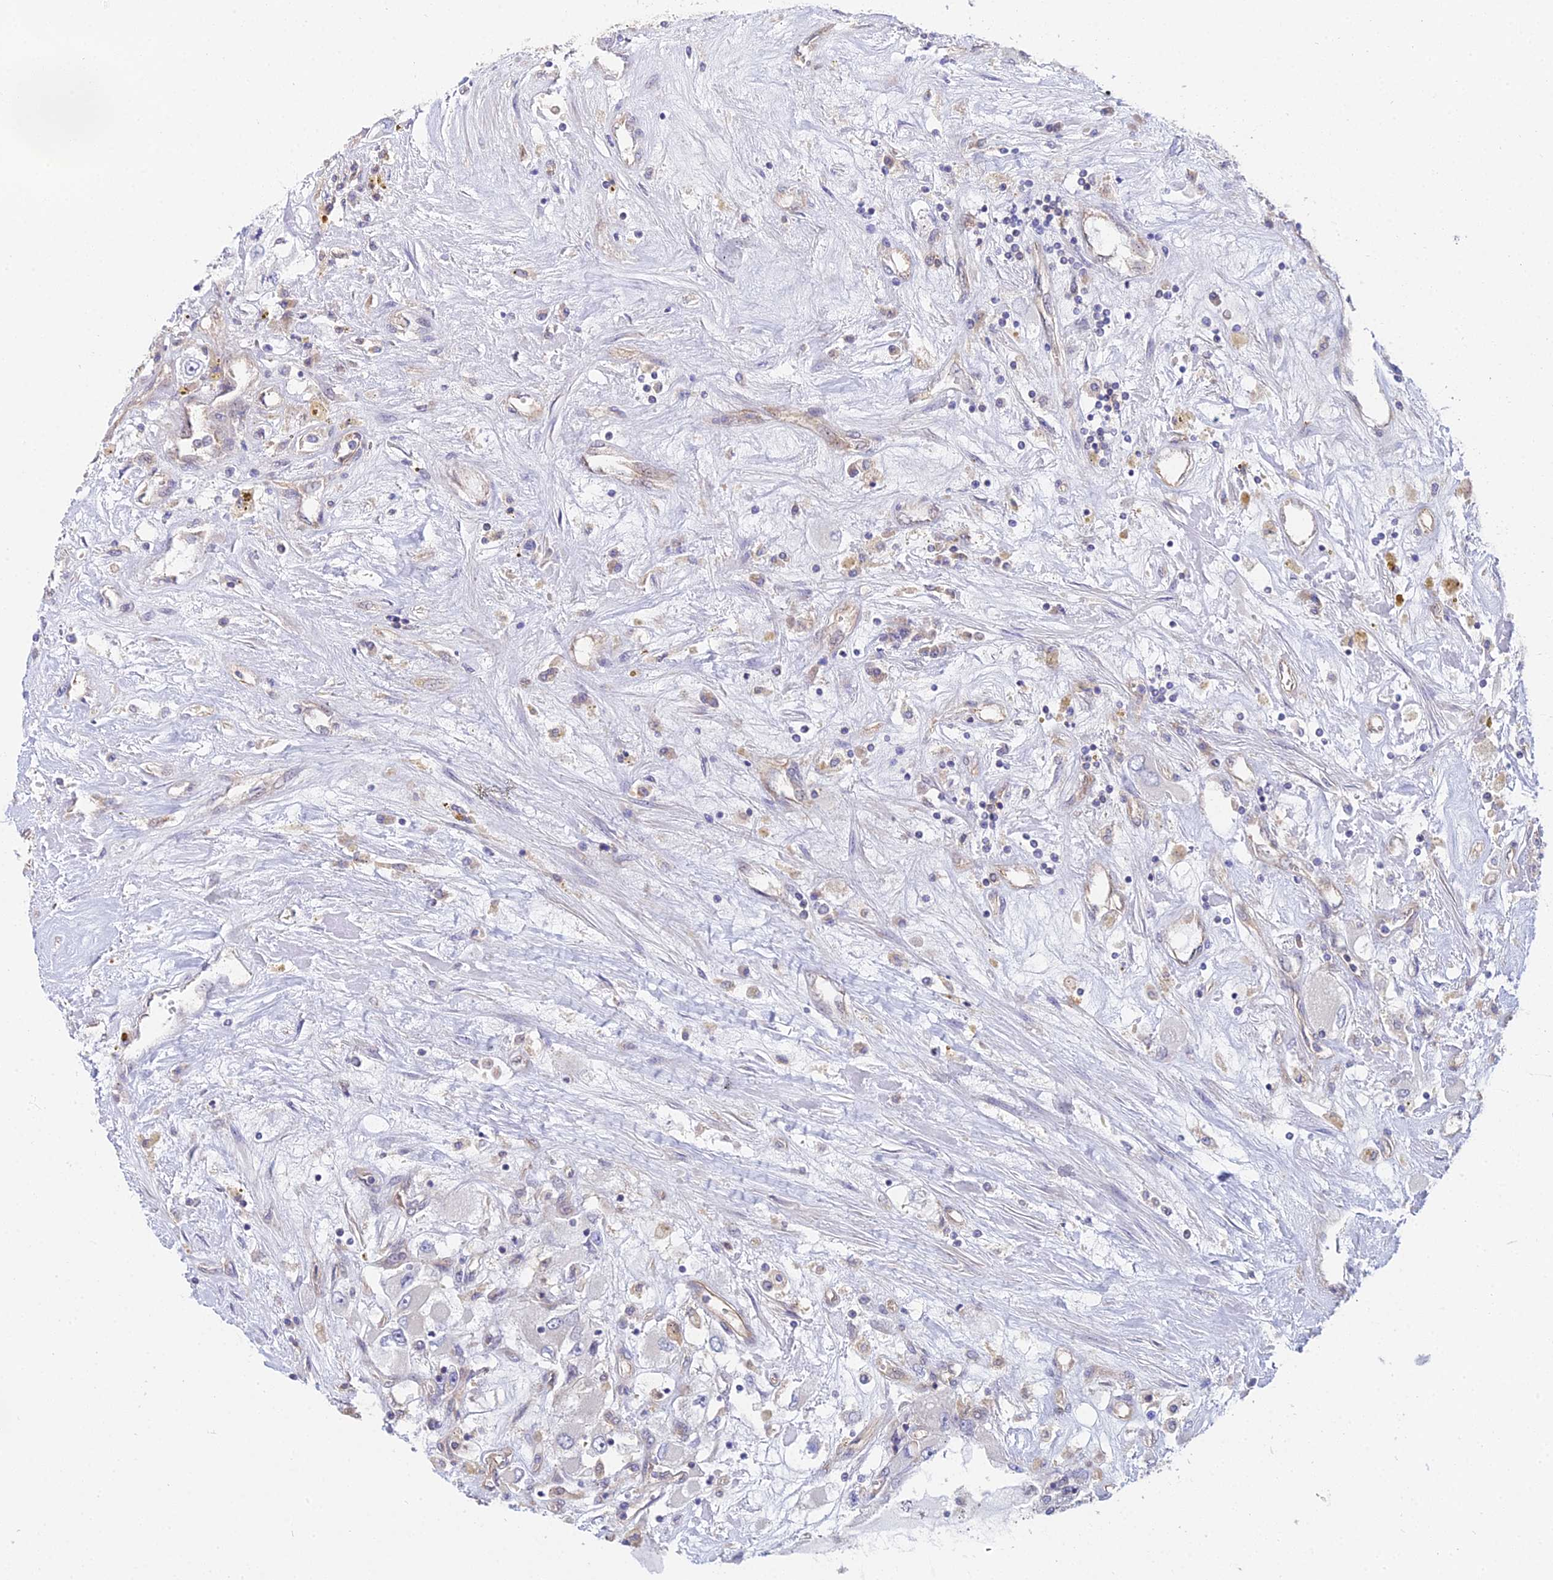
{"staining": {"intensity": "negative", "quantity": "none", "location": "none"}, "tissue": "renal cancer", "cell_type": "Tumor cells", "image_type": "cancer", "snomed": [{"axis": "morphology", "description": "Adenocarcinoma, NOS"}, {"axis": "topography", "description": "Kidney"}], "caption": "Adenocarcinoma (renal) stained for a protein using IHC displays no staining tumor cells.", "gene": "PPP2R2C", "patient": {"sex": "female", "age": 52}}